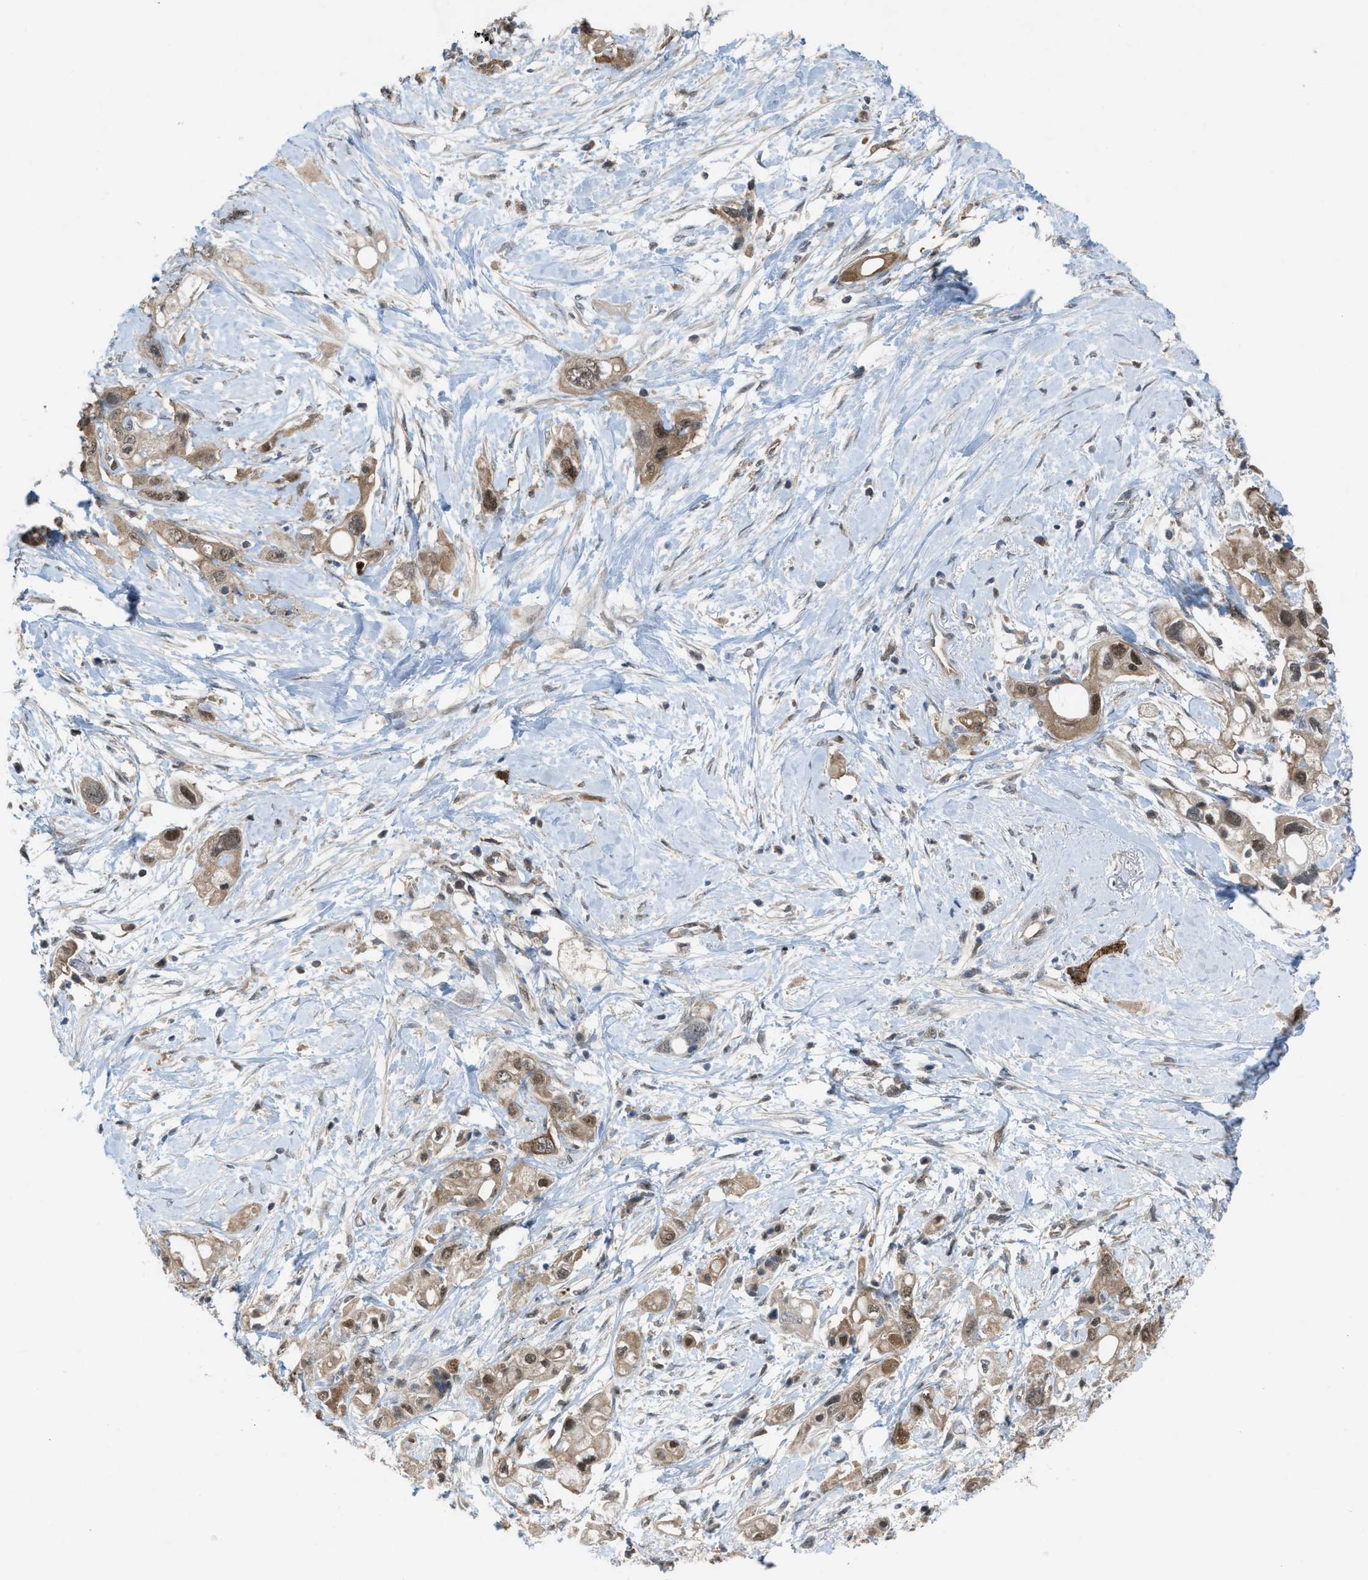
{"staining": {"intensity": "moderate", "quantity": ">75%", "location": "cytoplasmic/membranous,nuclear"}, "tissue": "pancreatic cancer", "cell_type": "Tumor cells", "image_type": "cancer", "snomed": [{"axis": "morphology", "description": "Adenocarcinoma, NOS"}, {"axis": "topography", "description": "Pancreas"}], "caption": "Protein staining displays moderate cytoplasmic/membranous and nuclear staining in approximately >75% of tumor cells in pancreatic cancer (adenocarcinoma).", "gene": "PLAA", "patient": {"sex": "female", "age": 56}}